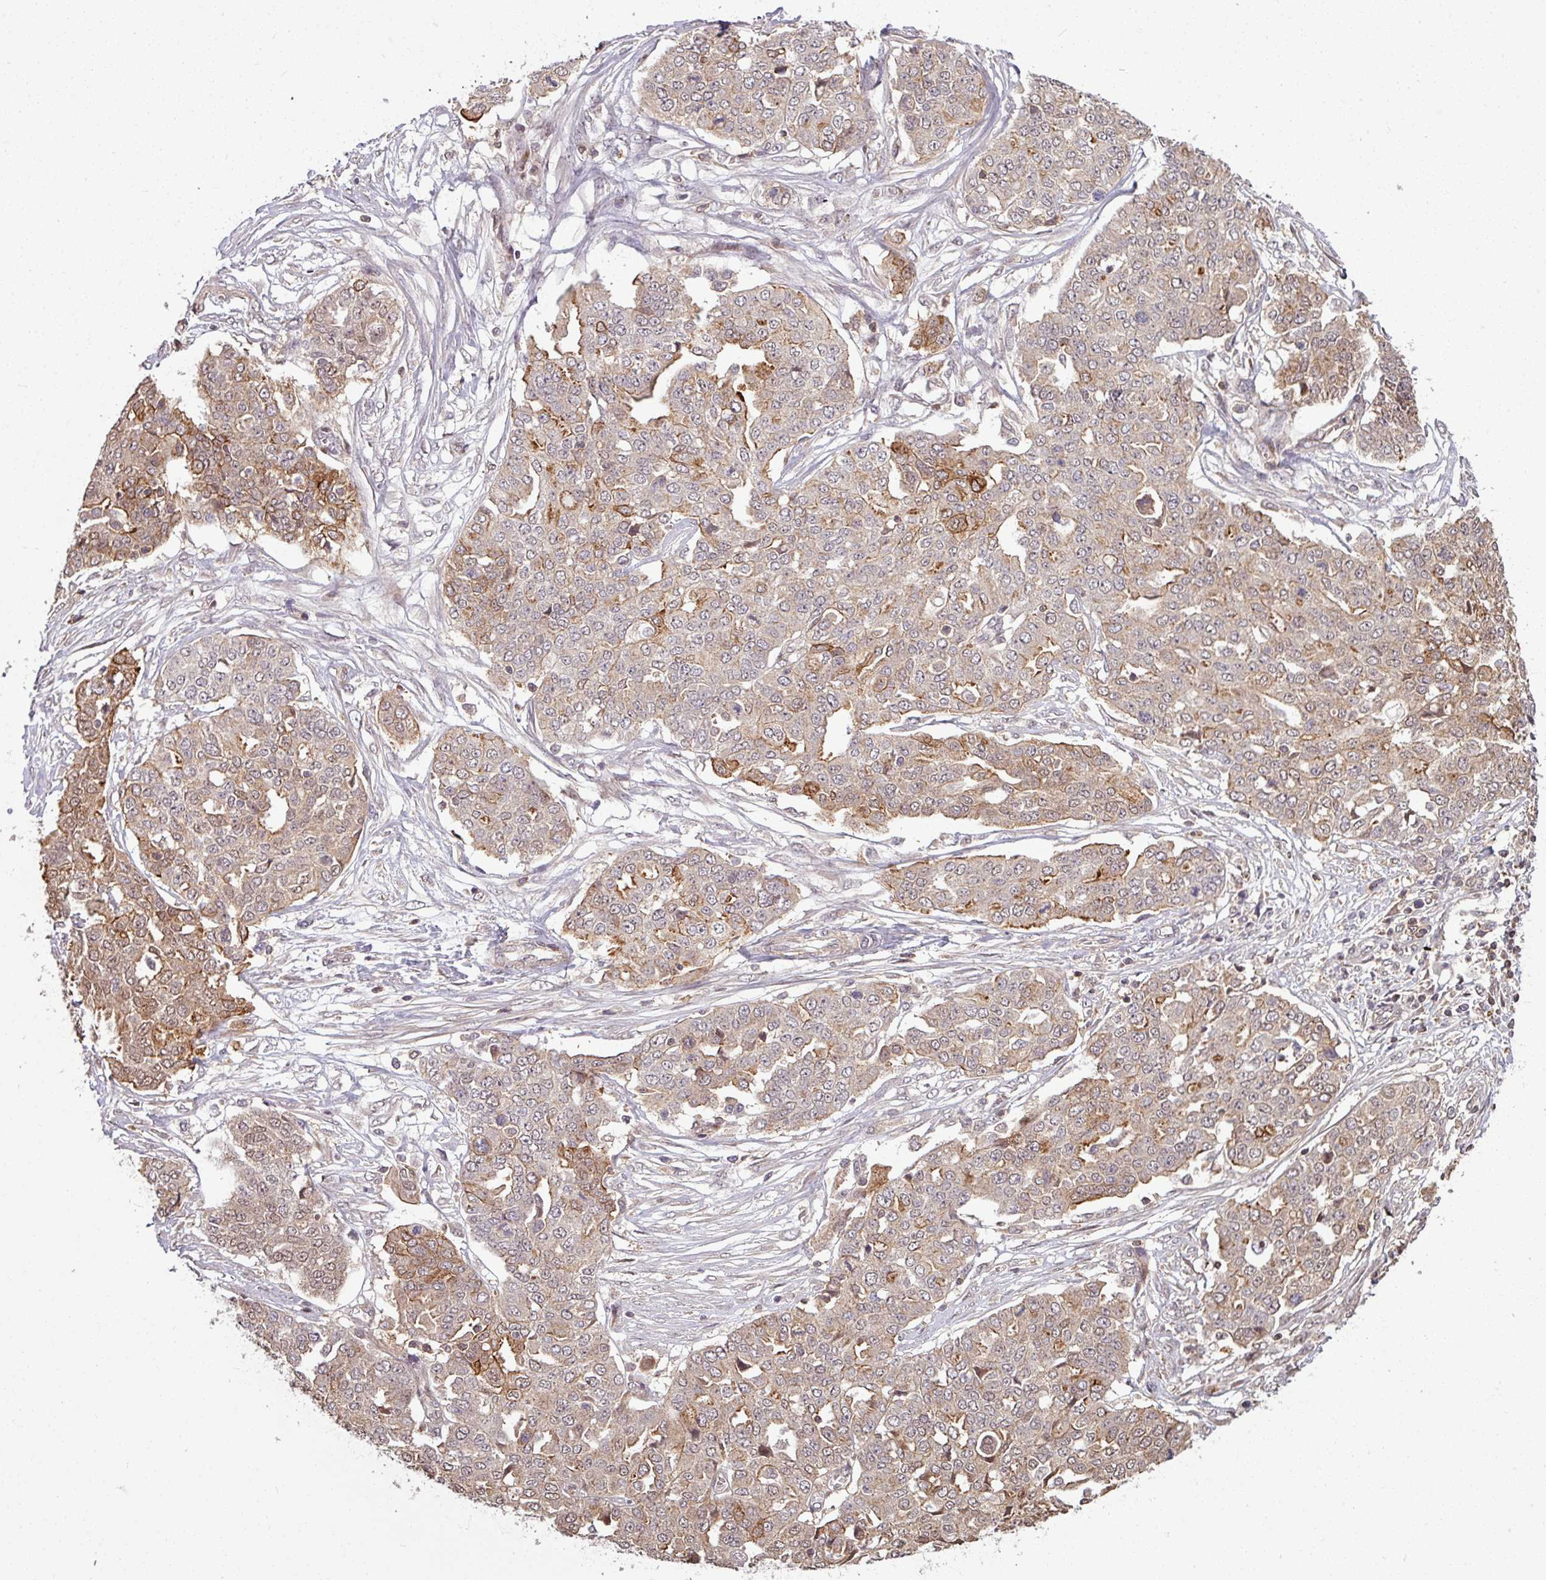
{"staining": {"intensity": "moderate", "quantity": "25%-75%", "location": "cytoplasmic/membranous"}, "tissue": "ovarian cancer", "cell_type": "Tumor cells", "image_type": "cancer", "snomed": [{"axis": "morphology", "description": "Cystadenocarcinoma, serous, NOS"}, {"axis": "topography", "description": "Soft tissue"}, {"axis": "topography", "description": "Ovary"}], "caption": "Immunohistochemistry photomicrograph of human serous cystadenocarcinoma (ovarian) stained for a protein (brown), which demonstrates medium levels of moderate cytoplasmic/membranous expression in about 25%-75% of tumor cells.", "gene": "TUSC3", "patient": {"sex": "female", "age": 57}}